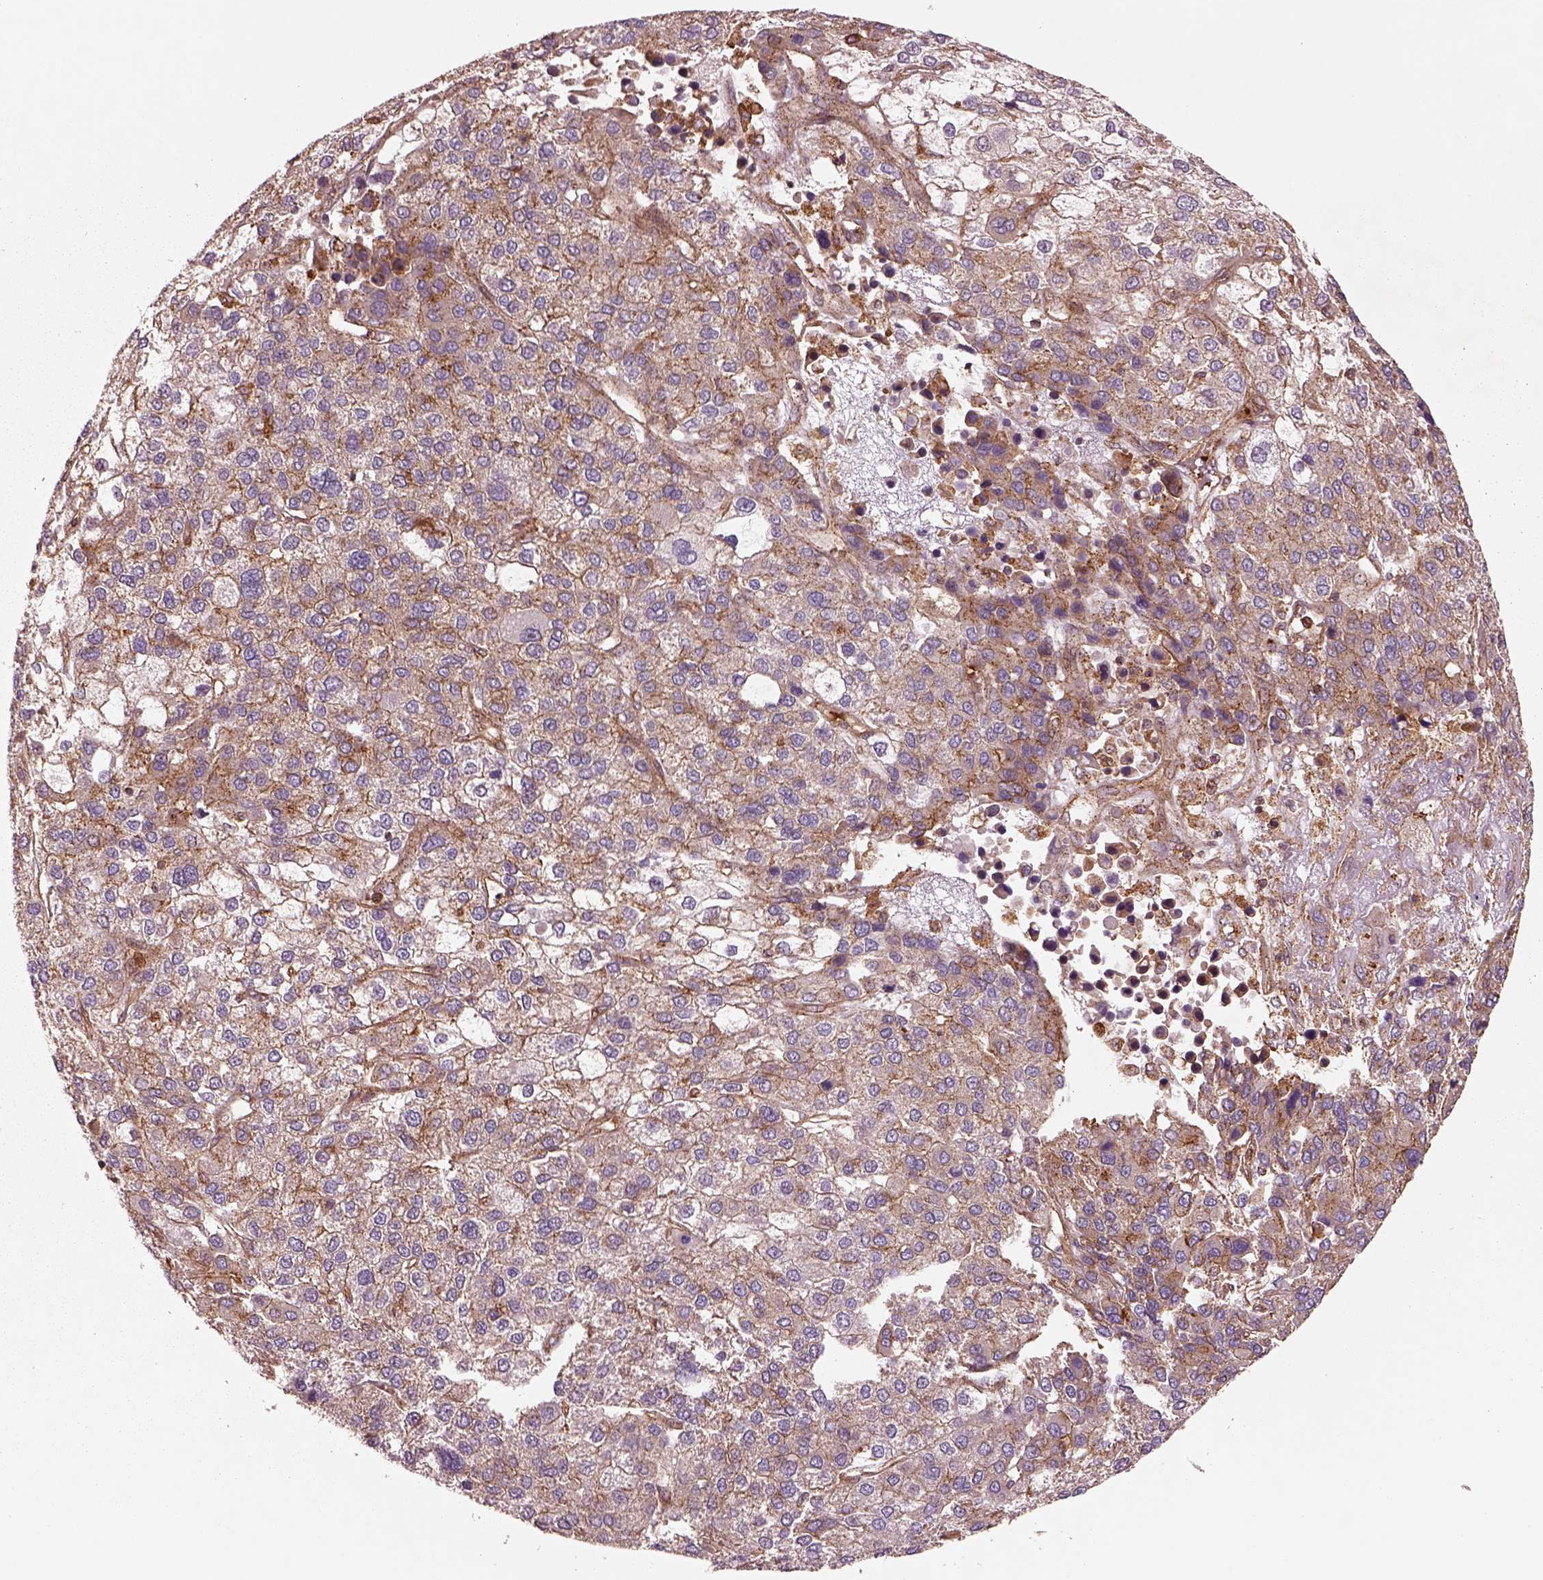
{"staining": {"intensity": "moderate", "quantity": "25%-75%", "location": "cytoplasmic/membranous"}, "tissue": "liver cancer", "cell_type": "Tumor cells", "image_type": "cancer", "snomed": [{"axis": "morphology", "description": "Carcinoma, Hepatocellular, NOS"}, {"axis": "topography", "description": "Liver"}], "caption": "An immunohistochemistry (IHC) photomicrograph of tumor tissue is shown. Protein staining in brown labels moderate cytoplasmic/membranous positivity in liver hepatocellular carcinoma within tumor cells. Nuclei are stained in blue.", "gene": "WASHC2A", "patient": {"sex": "female", "age": 41}}